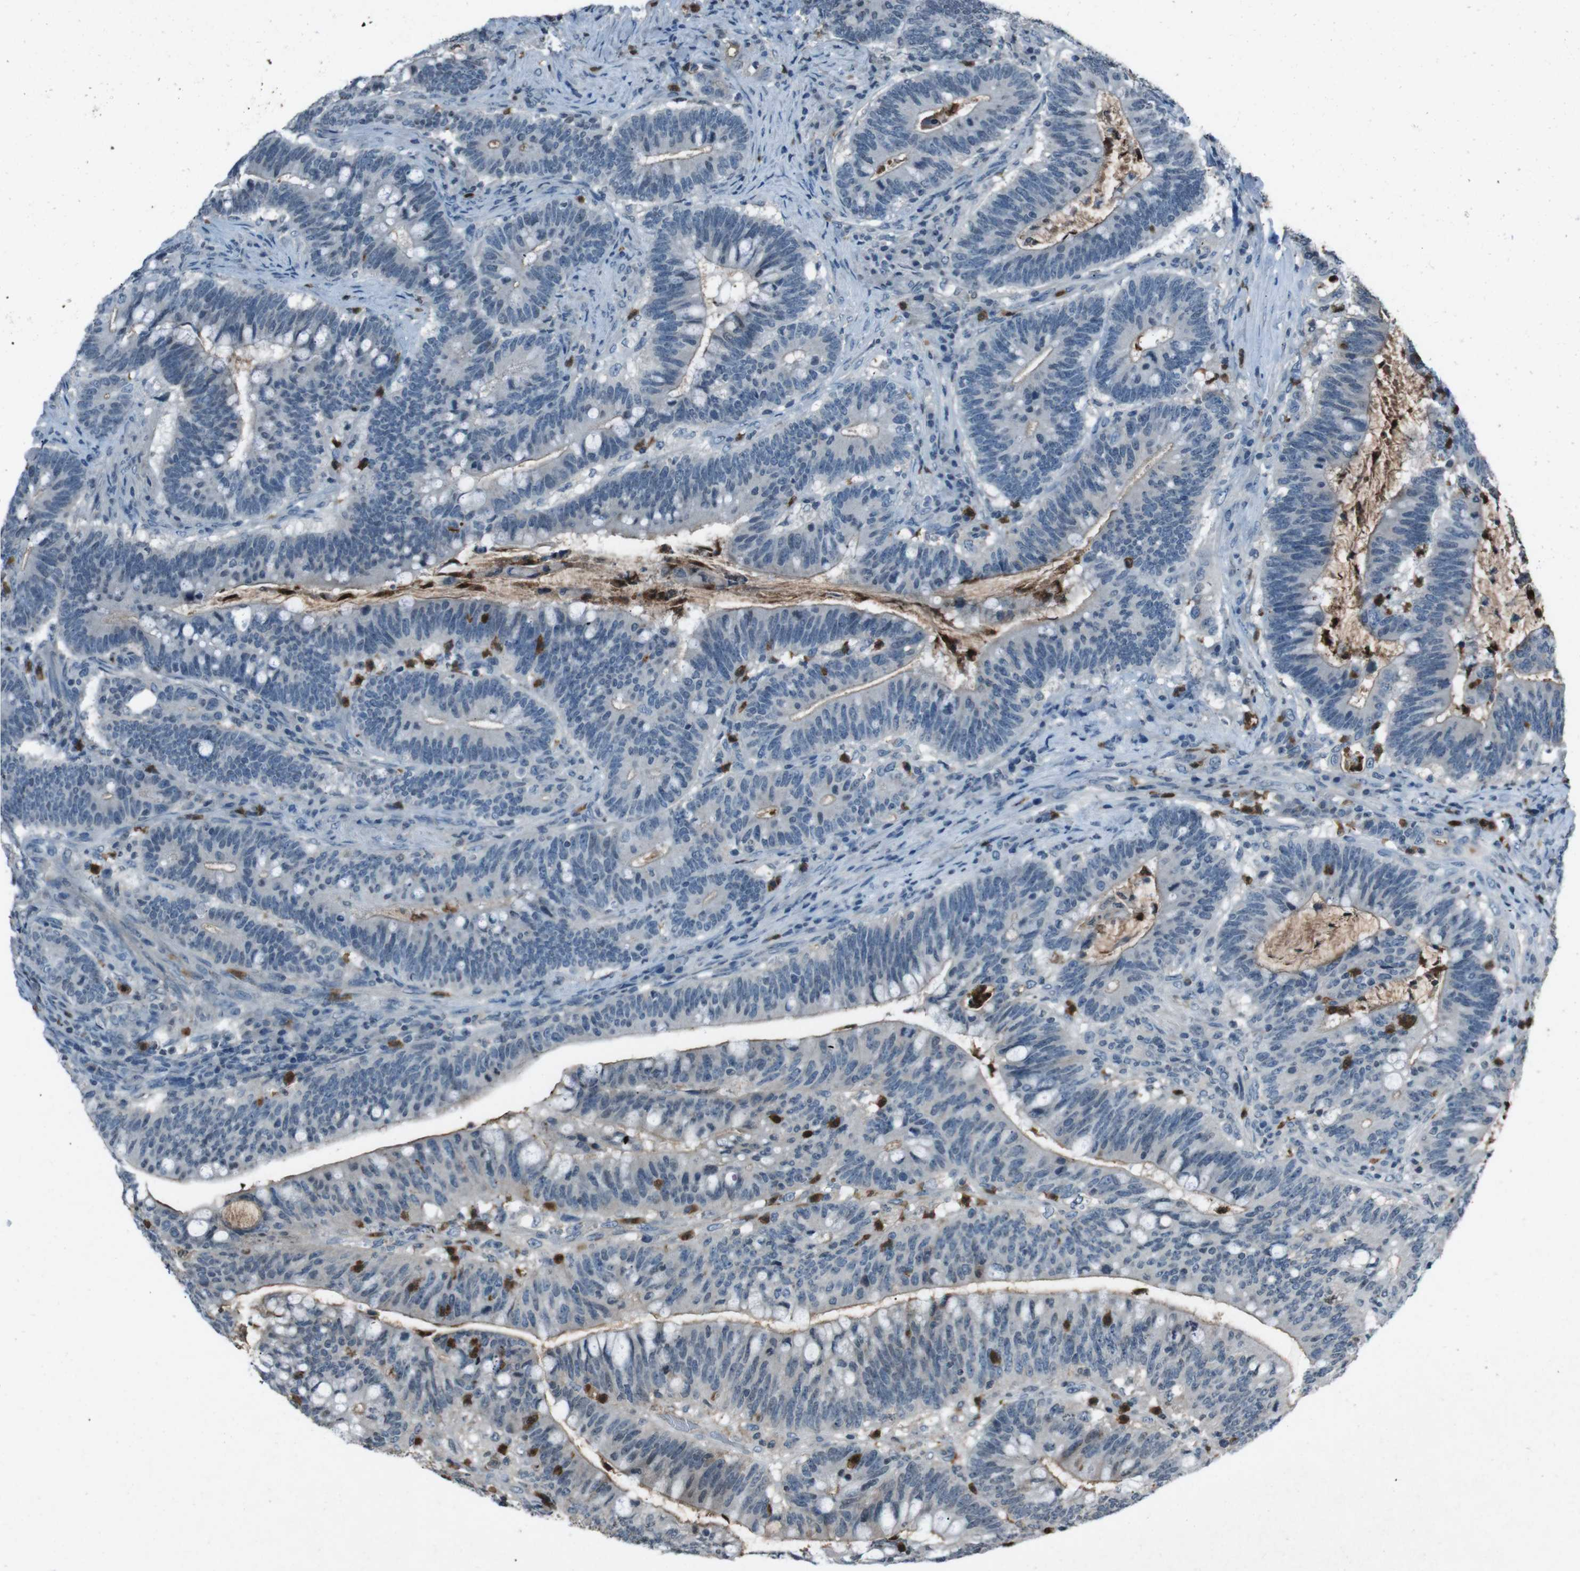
{"staining": {"intensity": "weak", "quantity": "<25%", "location": "cytoplasmic/membranous"}, "tissue": "colorectal cancer", "cell_type": "Tumor cells", "image_type": "cancer", "snomed": [{"axis": "morphology", "description": "Normal tissue, NOS"}, {"axis": "morphology", "description": "Adenocarcinoma, NOS"}, {"axis": "topography", "description": "Colon"}], "caption": "Immunohistochemistry (IHC) image of adenocarcinoma (colorectal) stained for a protein (brown), which displays no positivity in tumor cells.", "gene": "UGT1A6", "patient": {"sex": "female", "age": 66}}